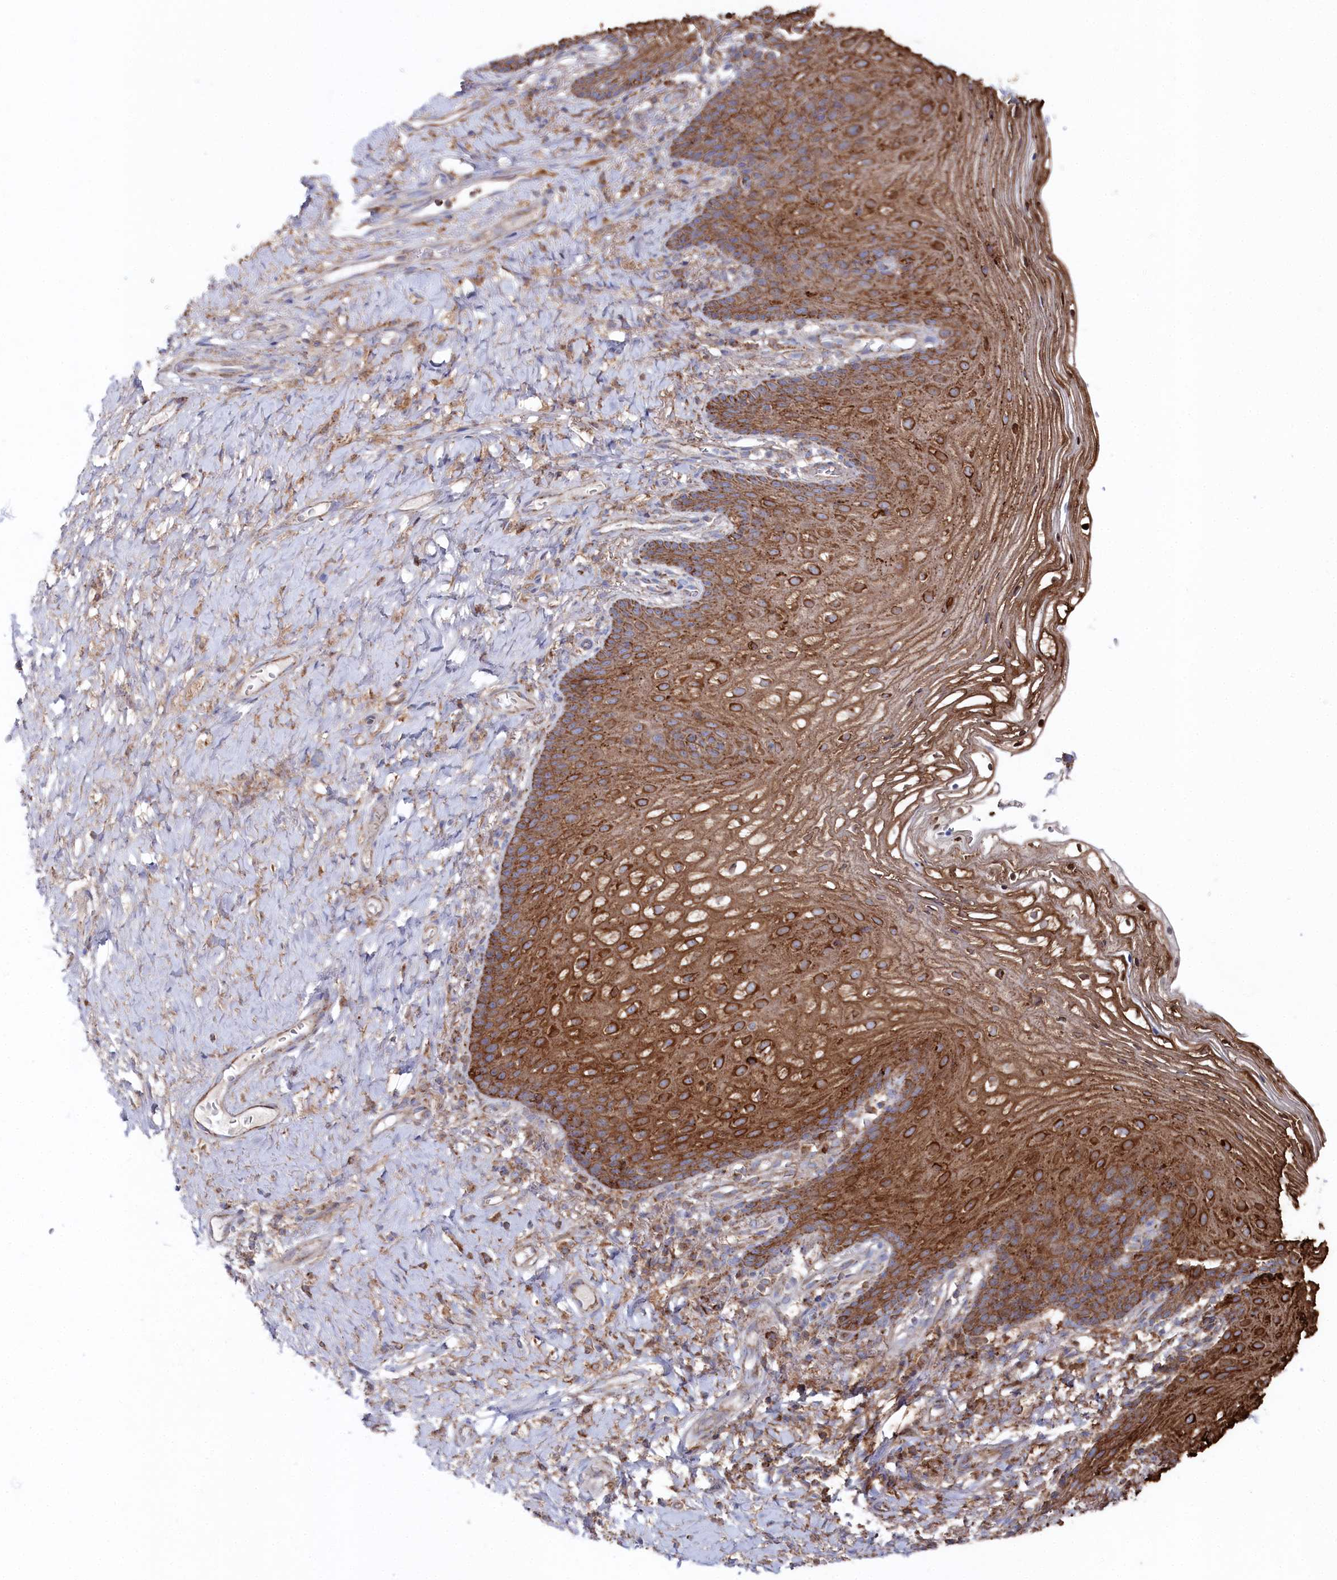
{"staining": {"intensity": "strong", "quantity": ">75%", "location": "cytoplasmic/membranous"}, "tissue": "vagina", "cell_type": "Squamous epithelial cells", "image_type": "normal", "snomed": [{"axis": "morphology", "description": "Normal tissue, NOS"}, {"axis": "topography", "description": "Vagina"}], "caption": "A high-resolution photomicrograph shows immunohistochemistry staining of benign vagina, which reveals strong cytoplasmic/membranous positivity in about >75% of squamous epithelial cells. Nuclei are stained in blue.", "gene": "GLS2", "patient": {"sex": "female", "age": 60}}